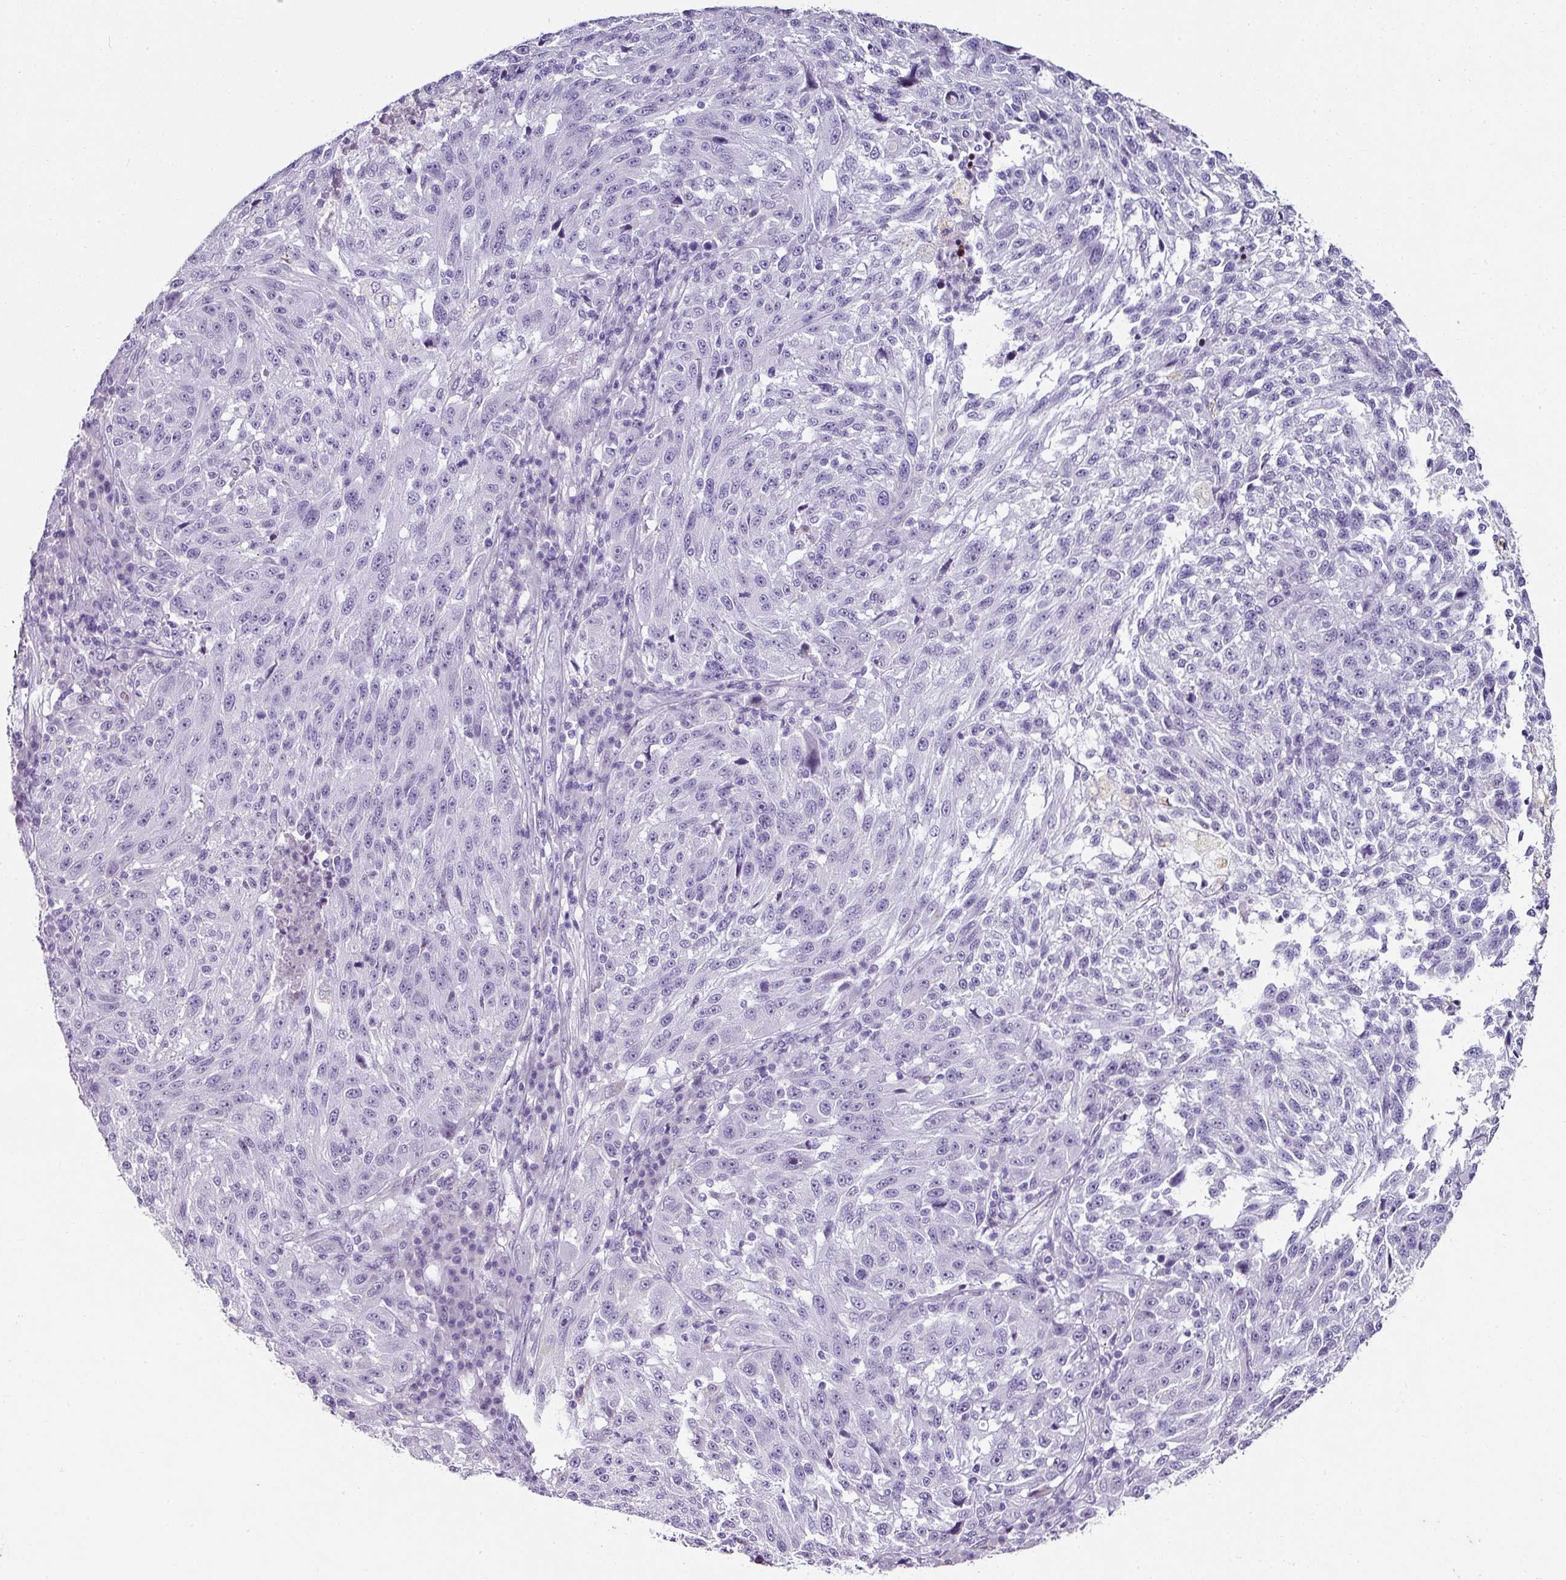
{"staining": {"intensity": "negative", "quantity": "none", "location": "none"}, "tissue": "melanoma", "cell_type": "Tumor cells", "image_type": "cancer", "snomed": [{"axis": "morphology", "description": "Malignant melanoma, NOS"}, {"axis": "topography", "description": "Skin"}], "caption": "This histopathology image is of malignant melanoma stained with IHC to label a protein in brown with the nuclei are counter-stained blue. There is no positivity in tumor cells. (Immunohistochemistry, brightfield microscopy, high magnification).", "gene": "TRA2A", "patient": {"sex": "male", "age": 53}}